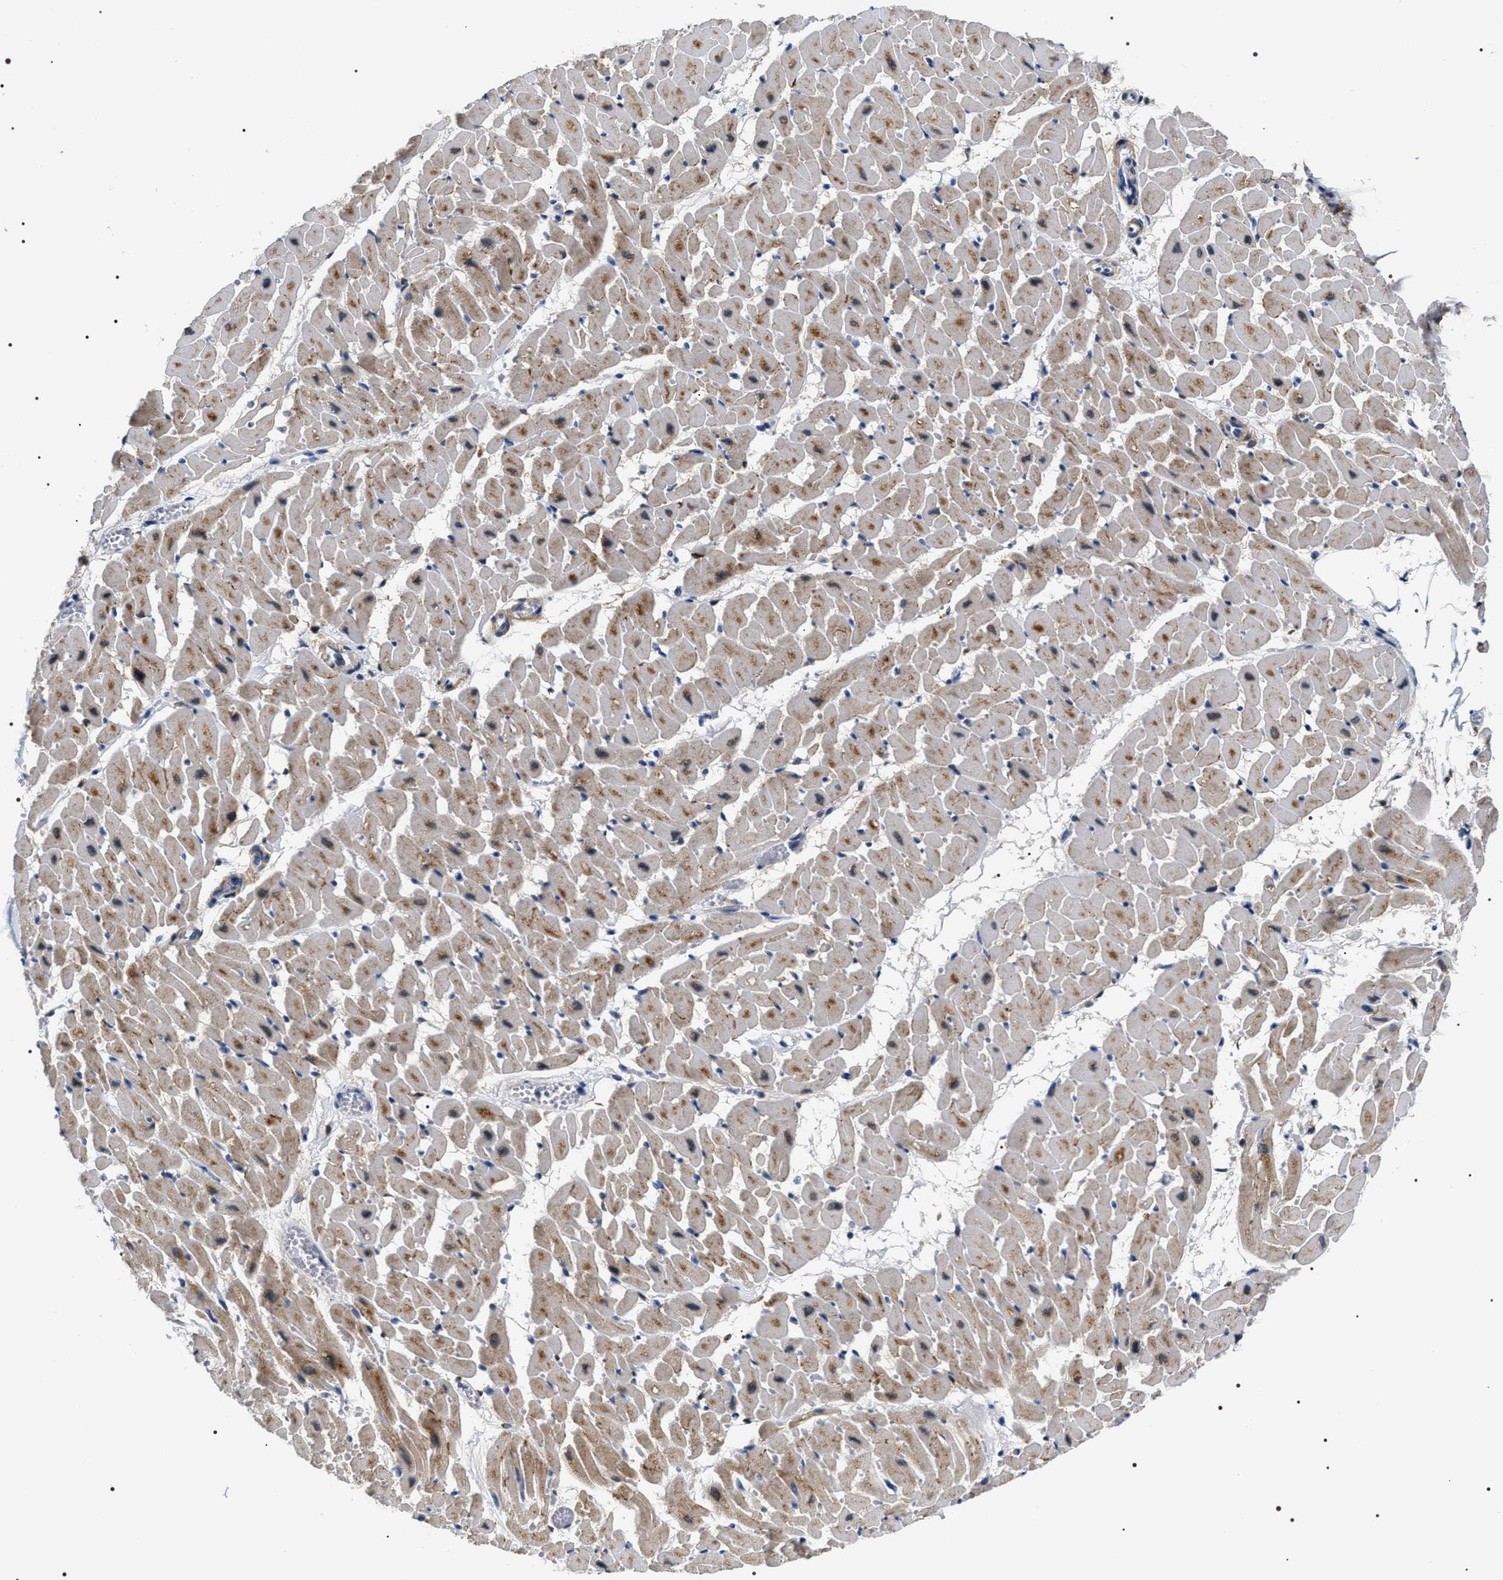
{"staining": {"intensity": "moderate", "quantity": "25%-75%", "location": "cytoplasmic/membranous"}, "tissue": "heart muscle", "cell_type": "Cardiomyocytes", "image_type": "normal", "snomed": [{"axis": "morphology", "description": "Normal tissue, NOS"}, {"axis": "topography", "description": "Heart"}], "caption": "A brown stain shows moderate cytoplasmic/membranous positivity of a protein in cardiomyocytes of benign heart muscle.", "gene": "BAG2", "patient": {"sex": "female", "age": 19}}